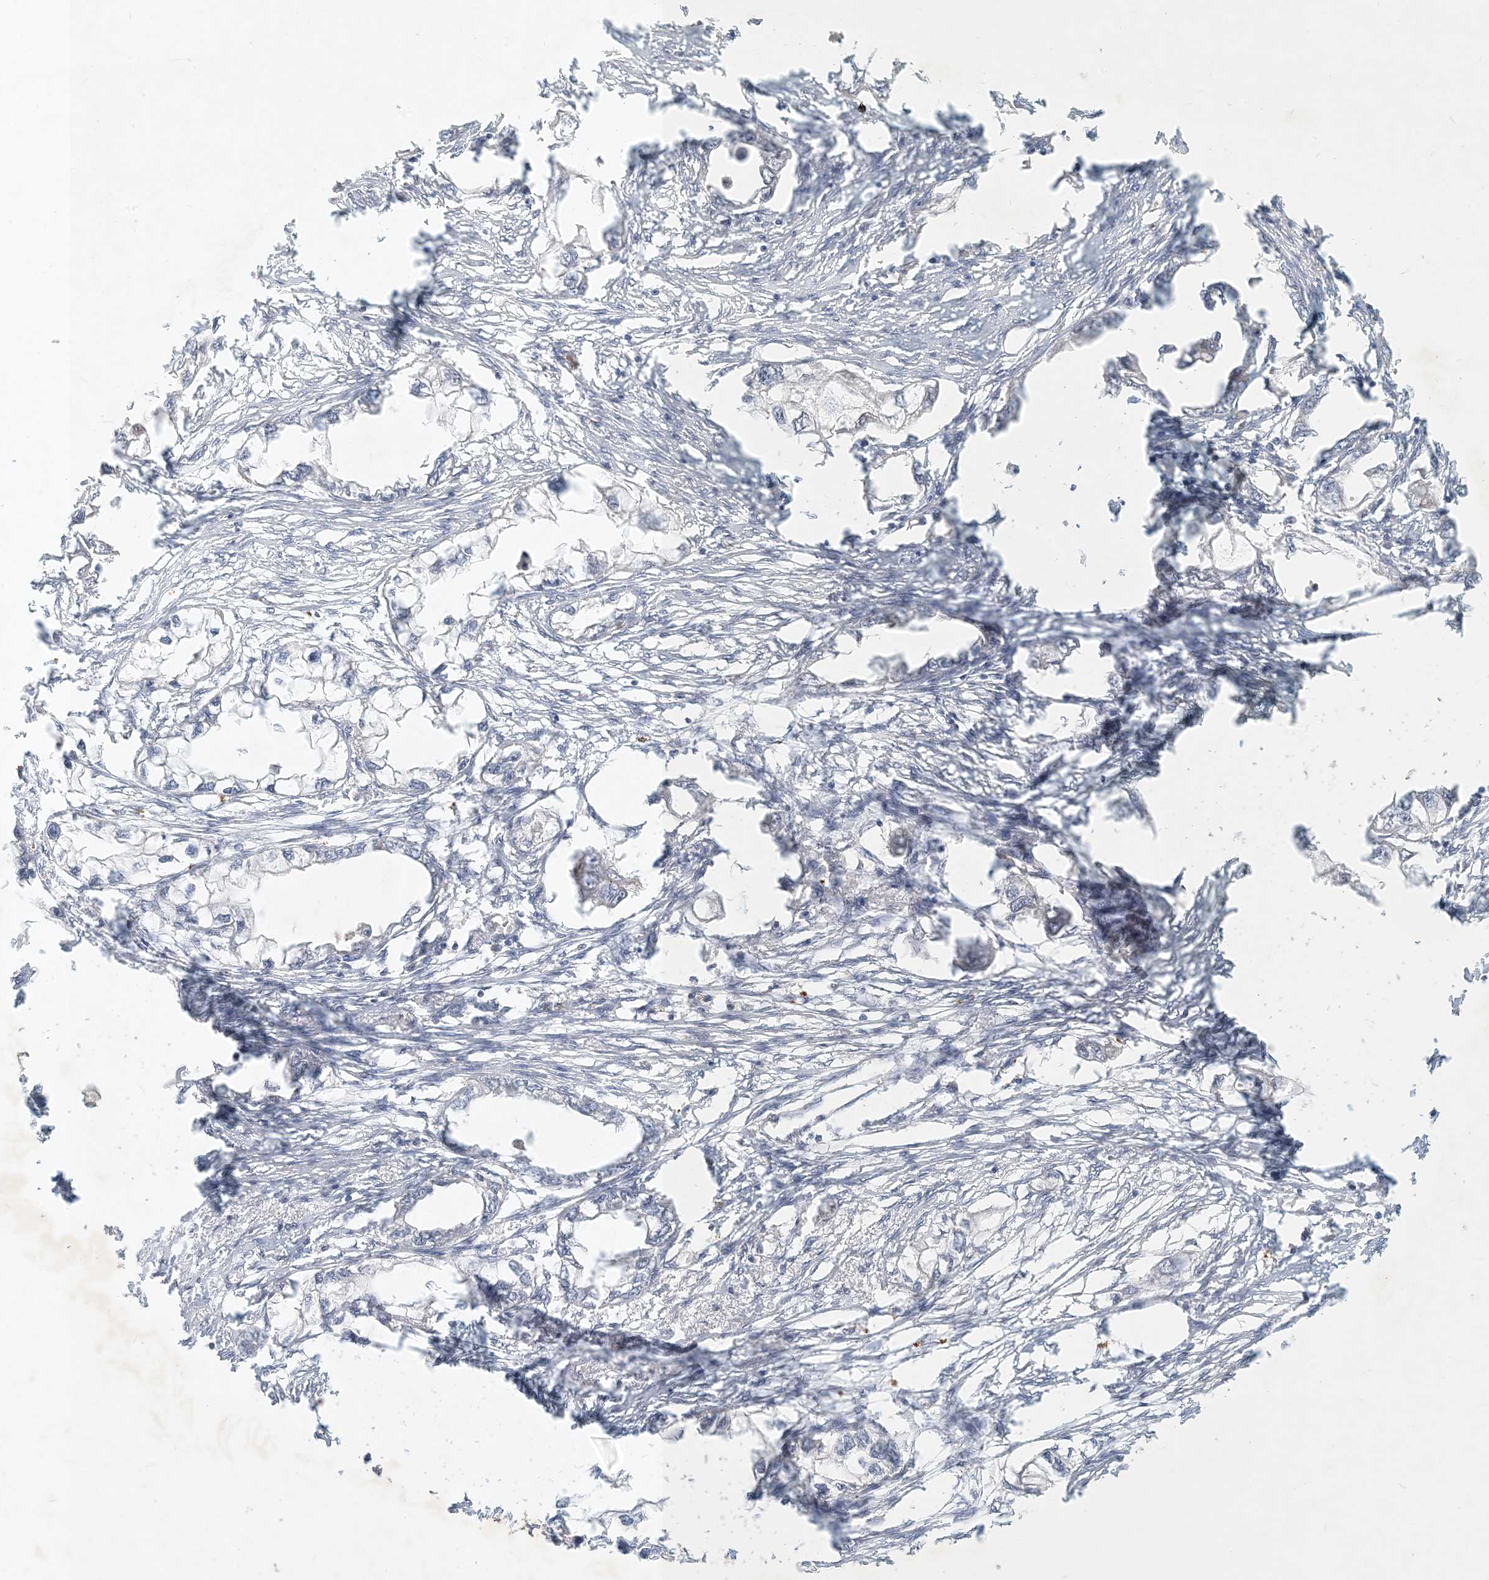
{"staining": {"intensity": "negative", "quantity": "none", "location": "none"}, "tissue": "endometrial cancer", "cell_type": "Tumor cells", "image_type": "cancer", "snomed": [{"axis": "morphology", "description": "Adenocarcinoma, NOS"}, {"axis": "morphology", "description": "Adenocarcinoma, metastatic, NOS"}, {"axis": "topography", "description": "Adipose tissue"}, {"axis": "topography", "description": "Endometrium"}], "caption": "Histopathology image shows no significant protein staining in tumor cells of metastatic adenocarcinoma (endometrial).", "gene": "ZBTB3", "patient": {"sex": "female", "age": 67}}